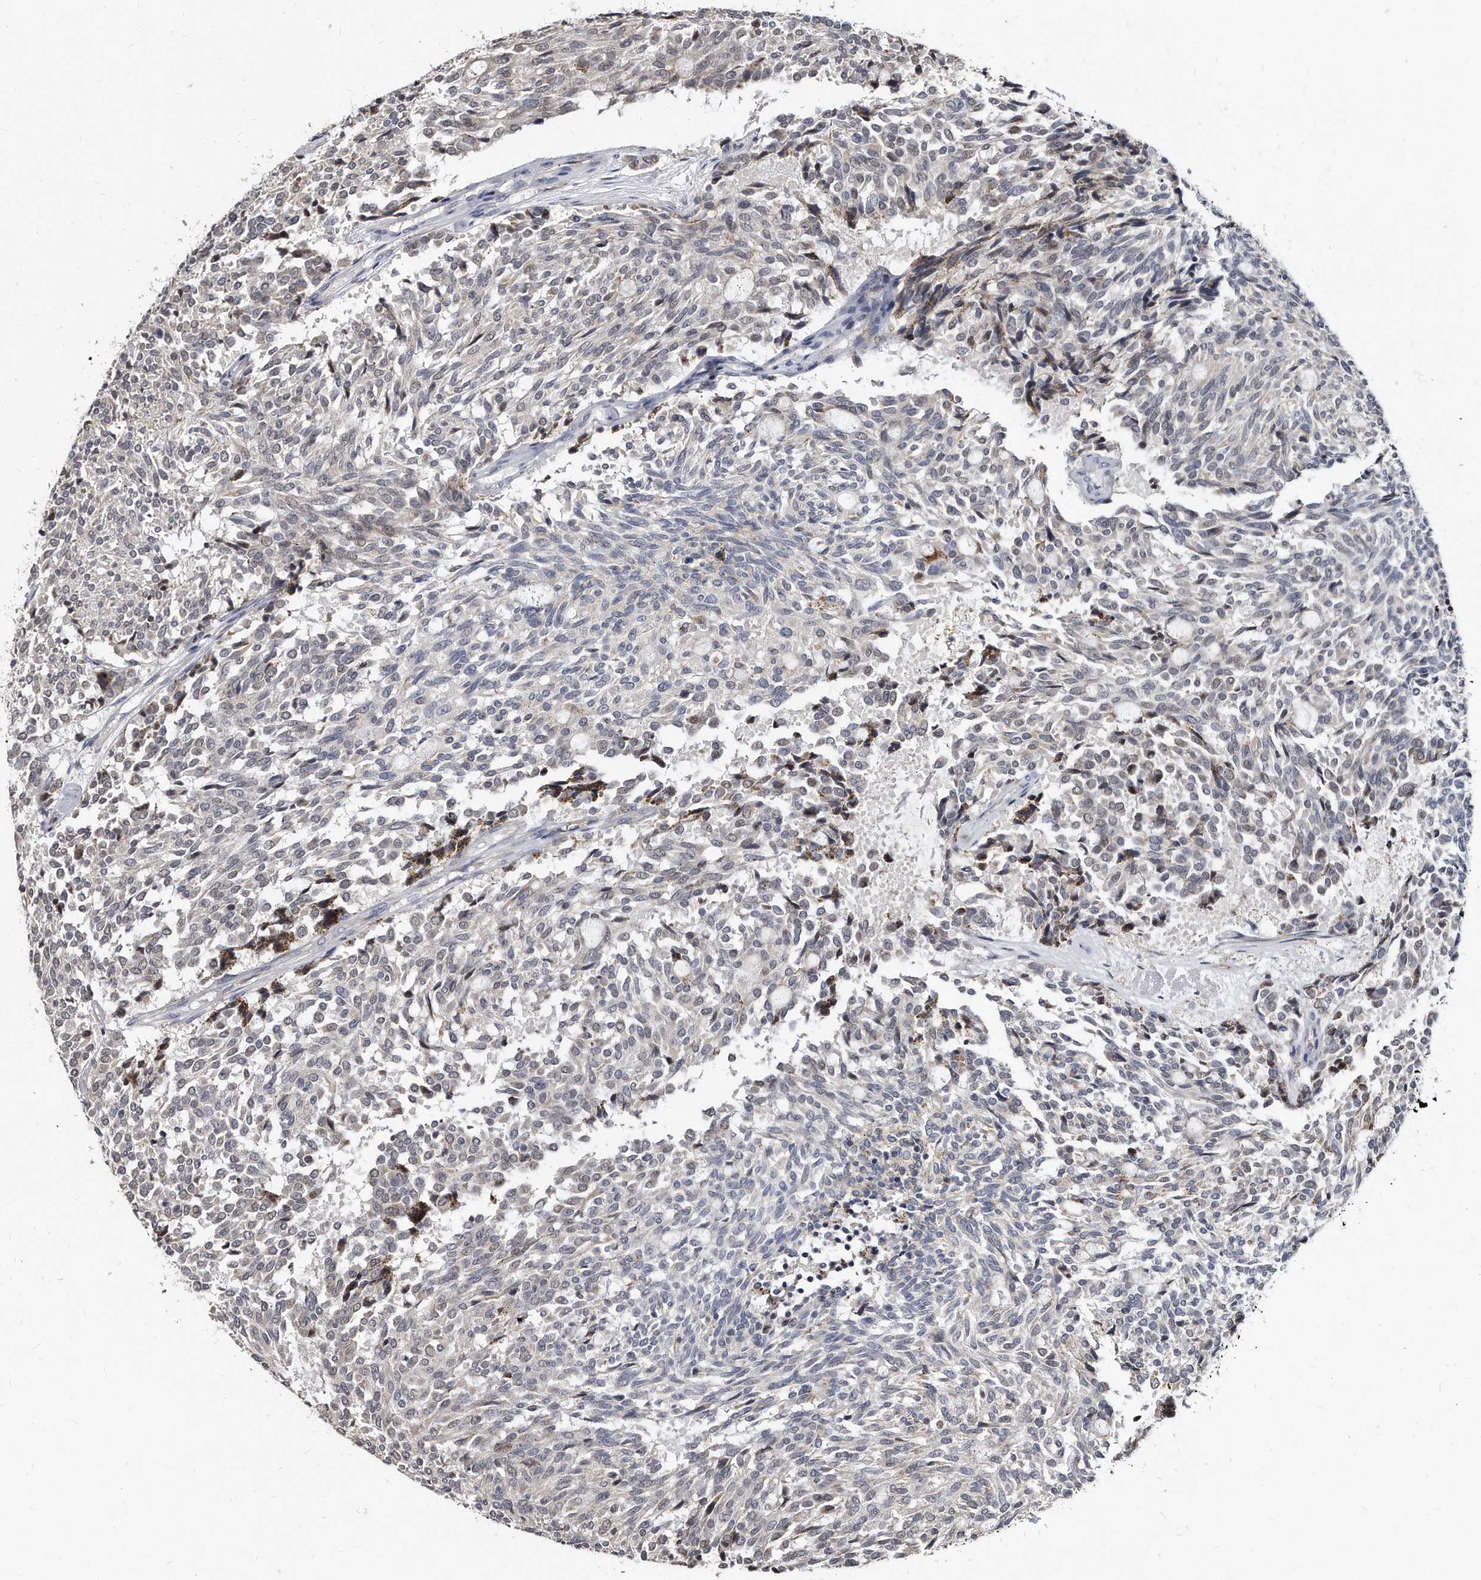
{"staining": {"intensity": "negative", "quantity": "none", "location": "none"}, "tissue": "carcinoid", "cell_type": "Tumor cells", "image_type": "cancer", "snomed": [{"axis": "morphology", "description": "Carcinoid, malignant, NOS"}, {"axis": "topography", "description": "Pancreas"}], "caption": "Malignant carcinoid stained for a protein using immunohistochemistry shows no expression tumor cells.", "gene": "KLHDC3", "patient": {"sex": "female", "age": 54}}